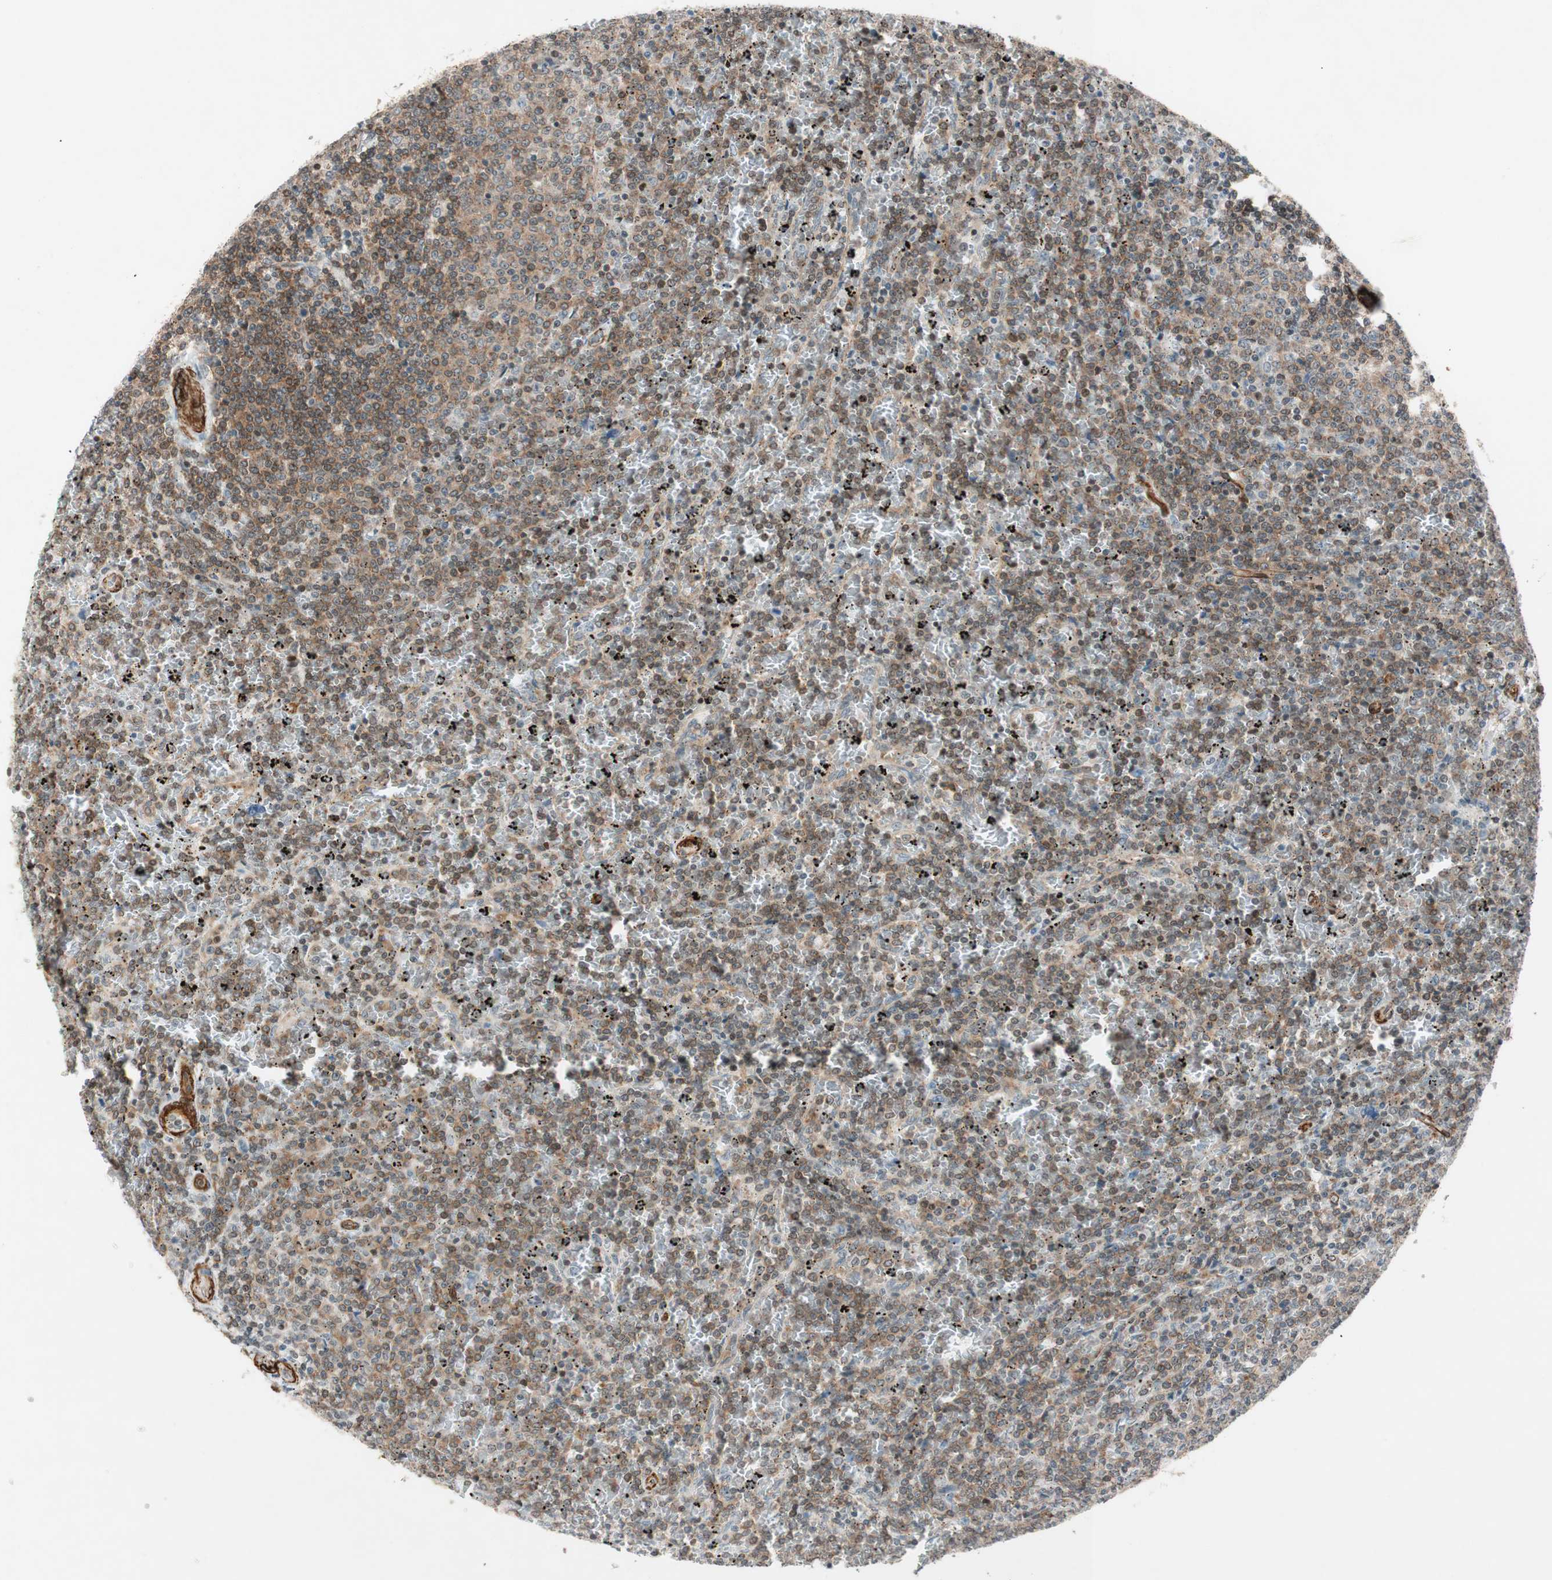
{"staining": {"intensity": "moderate", "quantity": ">75%", "location": "cytoplasmic/membranous,nuclear"}, "tissue": "lymphoma", "cell_type": "Tumor cells", "image_type": "cancer", "snomed": [{"axis": "morphology", "description": "Malignant lymphoma, non-Hodgkin's type, Low grade"}, {"axis": "topography", "description": "Spleen"}], "caption": "Immunohistochemical staining of lymphoma demonstrates medium levels of moderate cytoplasmic/membranous and nuclear protein positivity in approximately >75% of tumor cells.", "gene": "CDK19", "patient": {"sex": "female", "age": 77}}